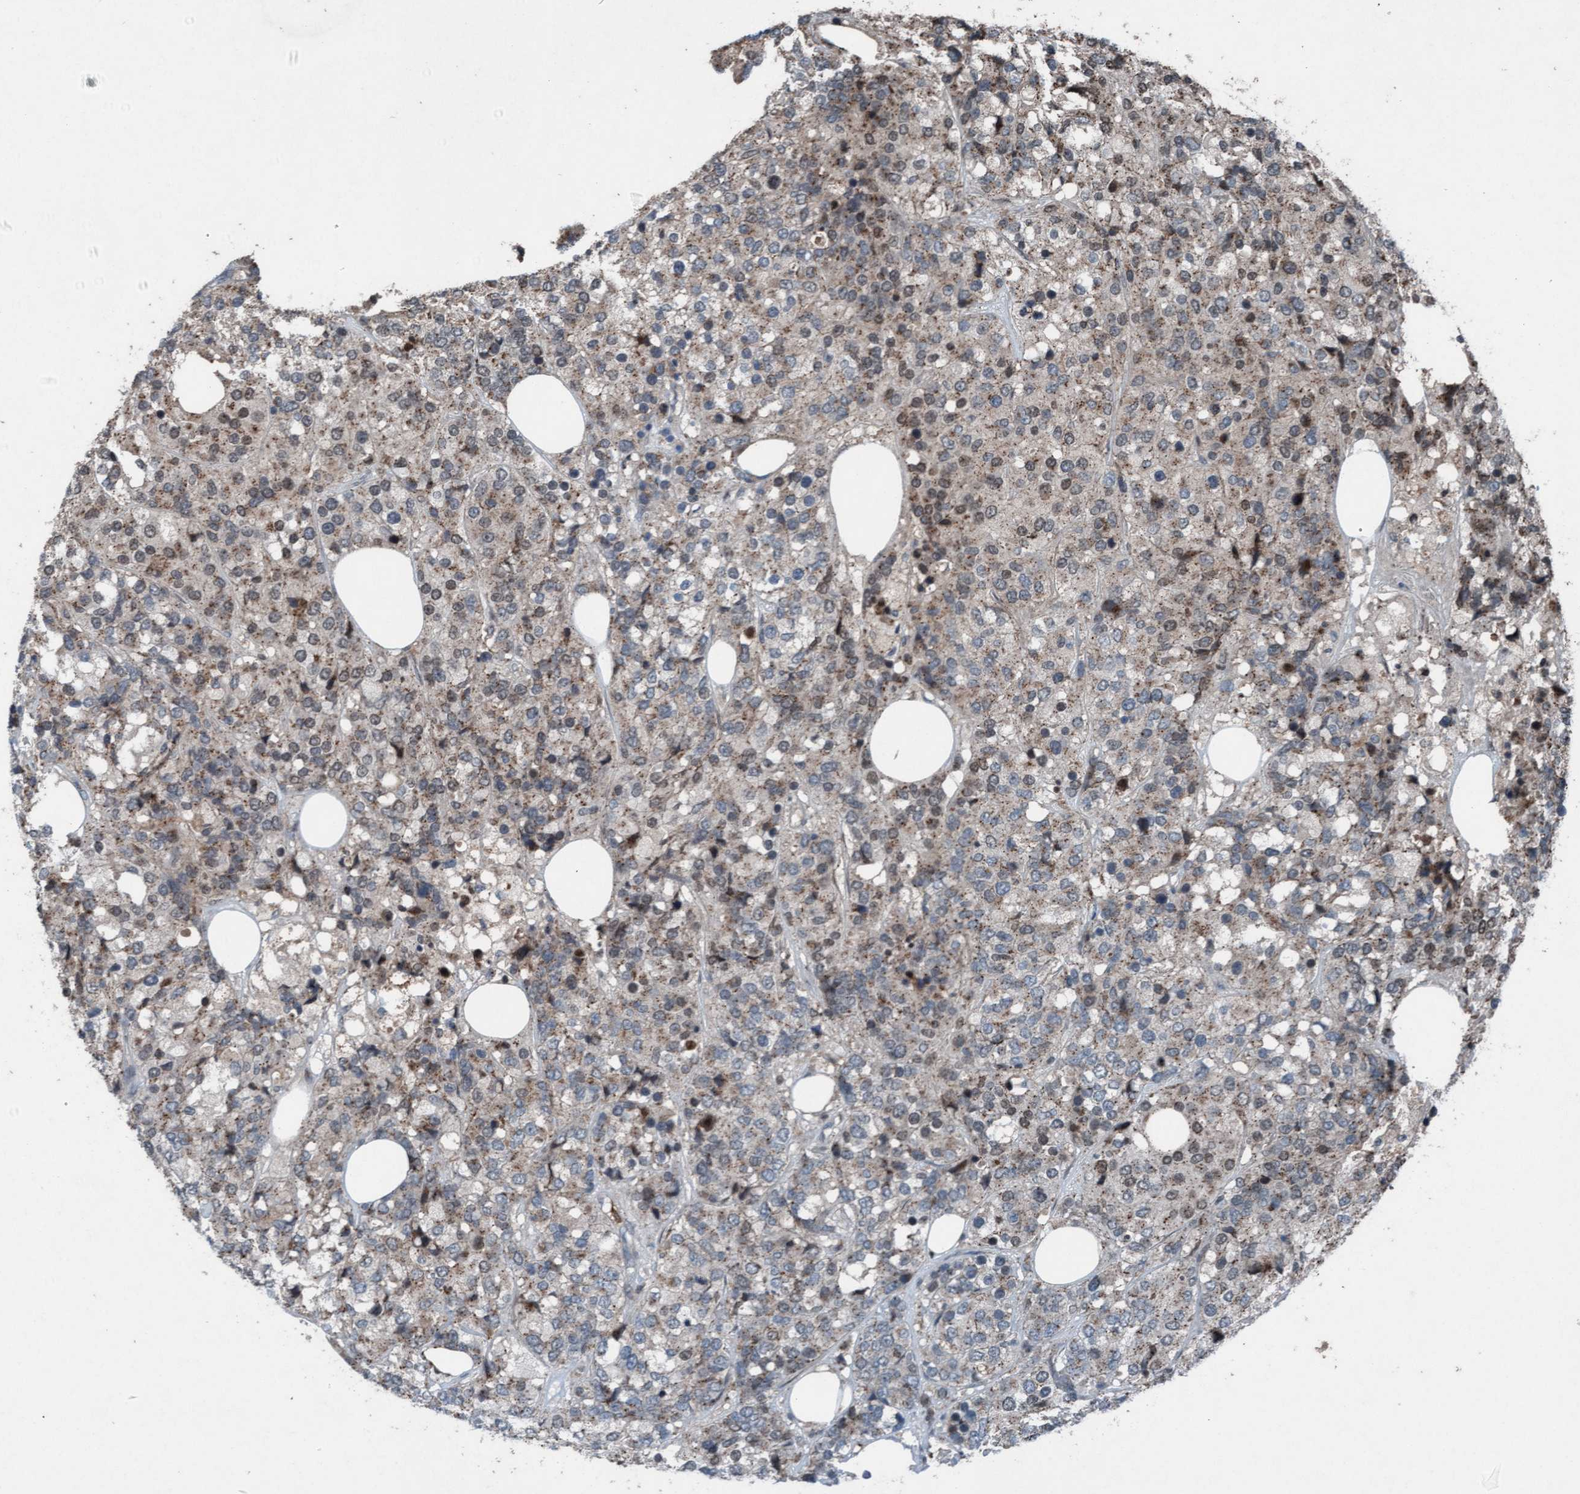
{"staining": {"intensity": "weak", "quantity": "25%-75%", "location": "cytoplasmic/membranous,nuclear"}, "tissue": "breast cancer", "cell_type": "Tumor cells", "image_type": "cancer", "snomed": [{"axis": "morphology", "description": "Lobular carcinoma"}, {"axis": "topography", "description": "Breast"}], "caption": "About 25%-75% of tumor cells in lobular carcinoma (breast) display weak cytoplasmic/membranous and nuclear protein expression as visualized by brown immunohistochemical staining.", "gene": "PLXNB2", "patient": {"sex": "female", "age": 59}}